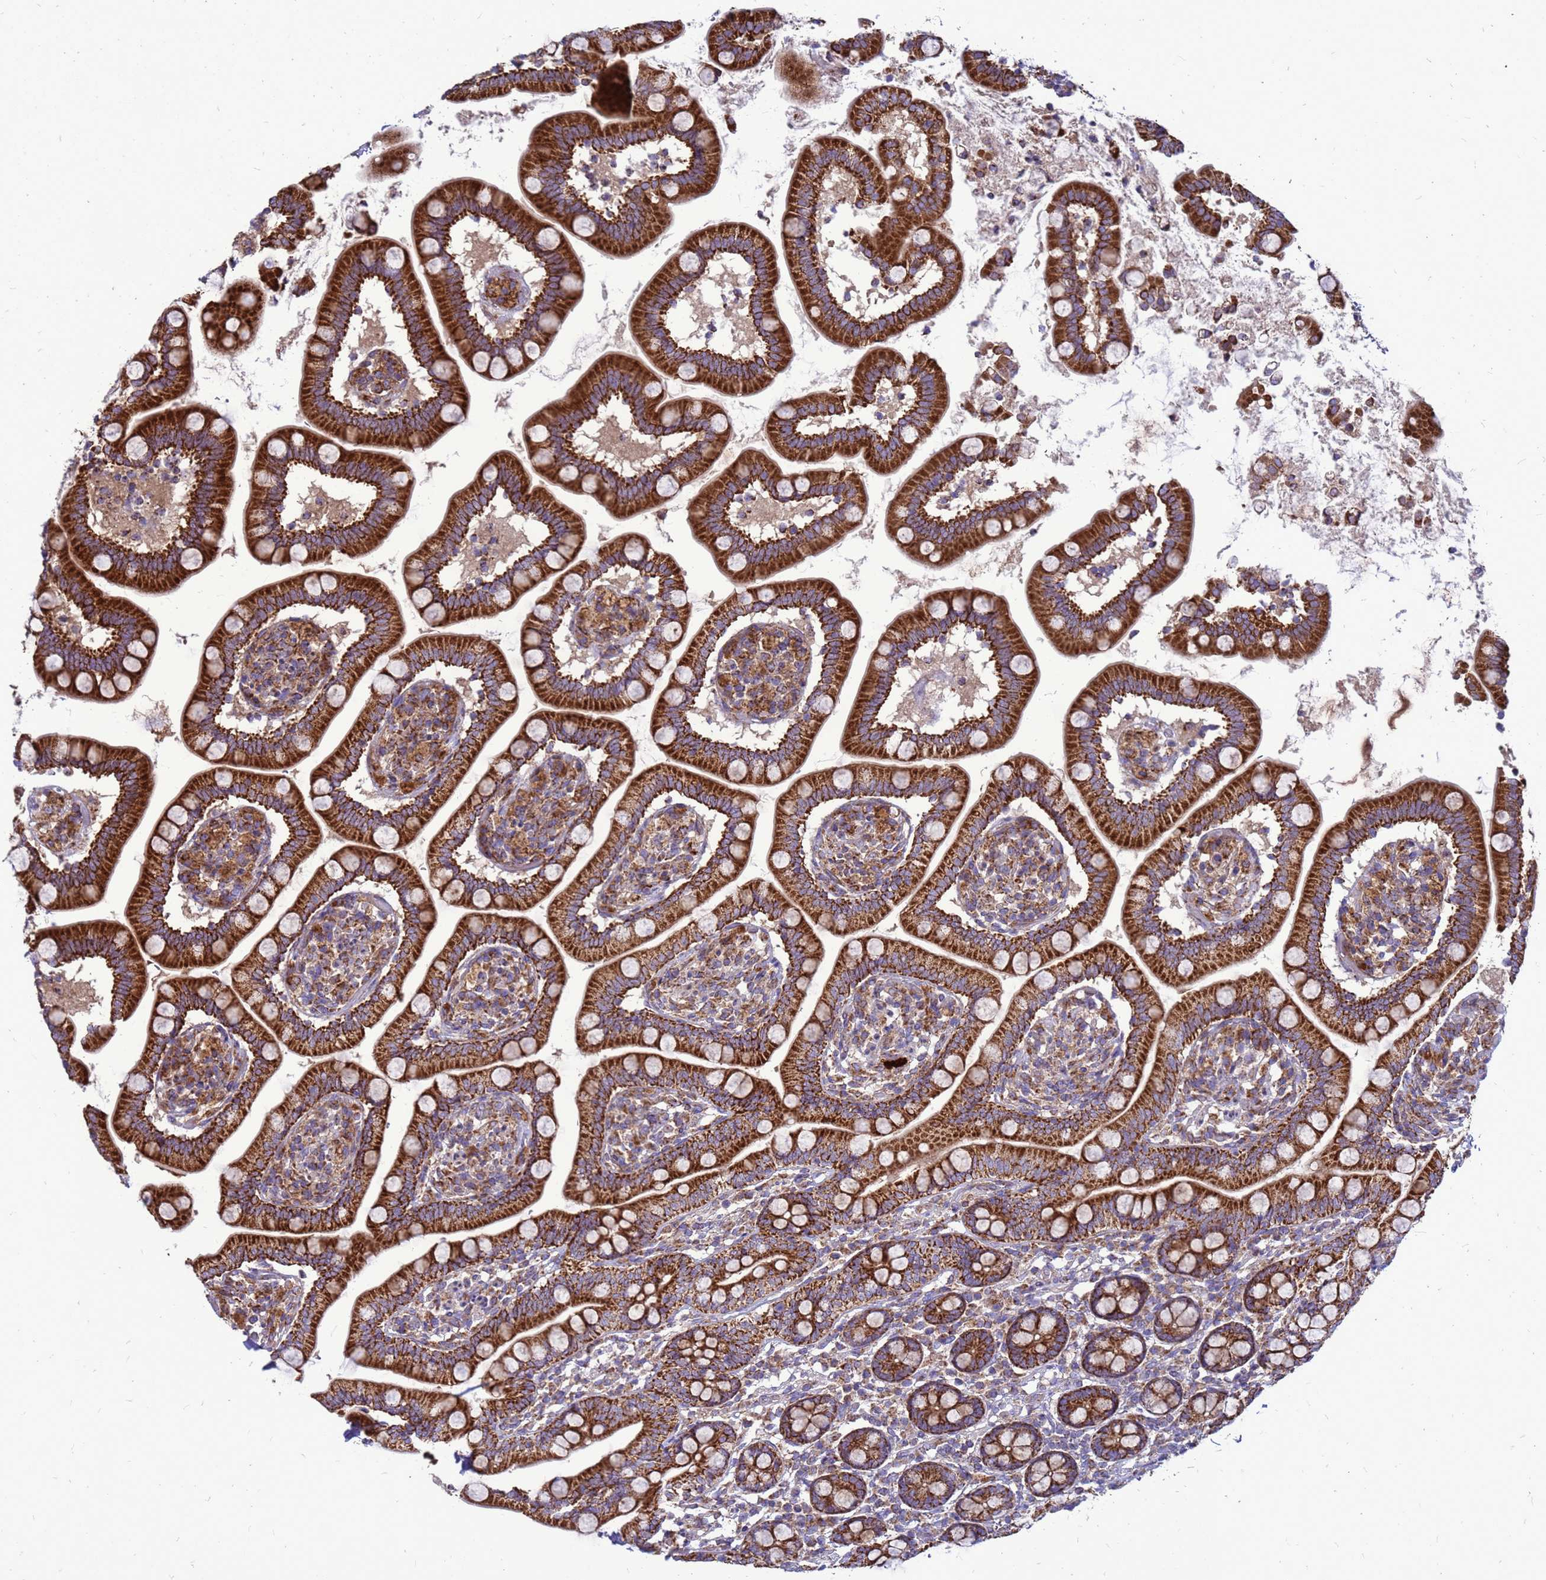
{"staining": {"intensity": "strong", "quantity": ">75%", "location": "cytoplasmic/membranous"}, "tissue": "small intestine", "cell_type": "Glandular cells", "image_type": "normal", "snomed": [{"axis": "morphology", "description": "Normal tissue, NOS"}, {"axis": "topography", "description": "Small intestine"}], "caption": "Protein analysis of benign small intestine demonstrates strong cytoplasmic/membranous expression in about >75% of glandular cells.", "gene": "FSTL4", "patient": {"sex": "female", "age": 64}}